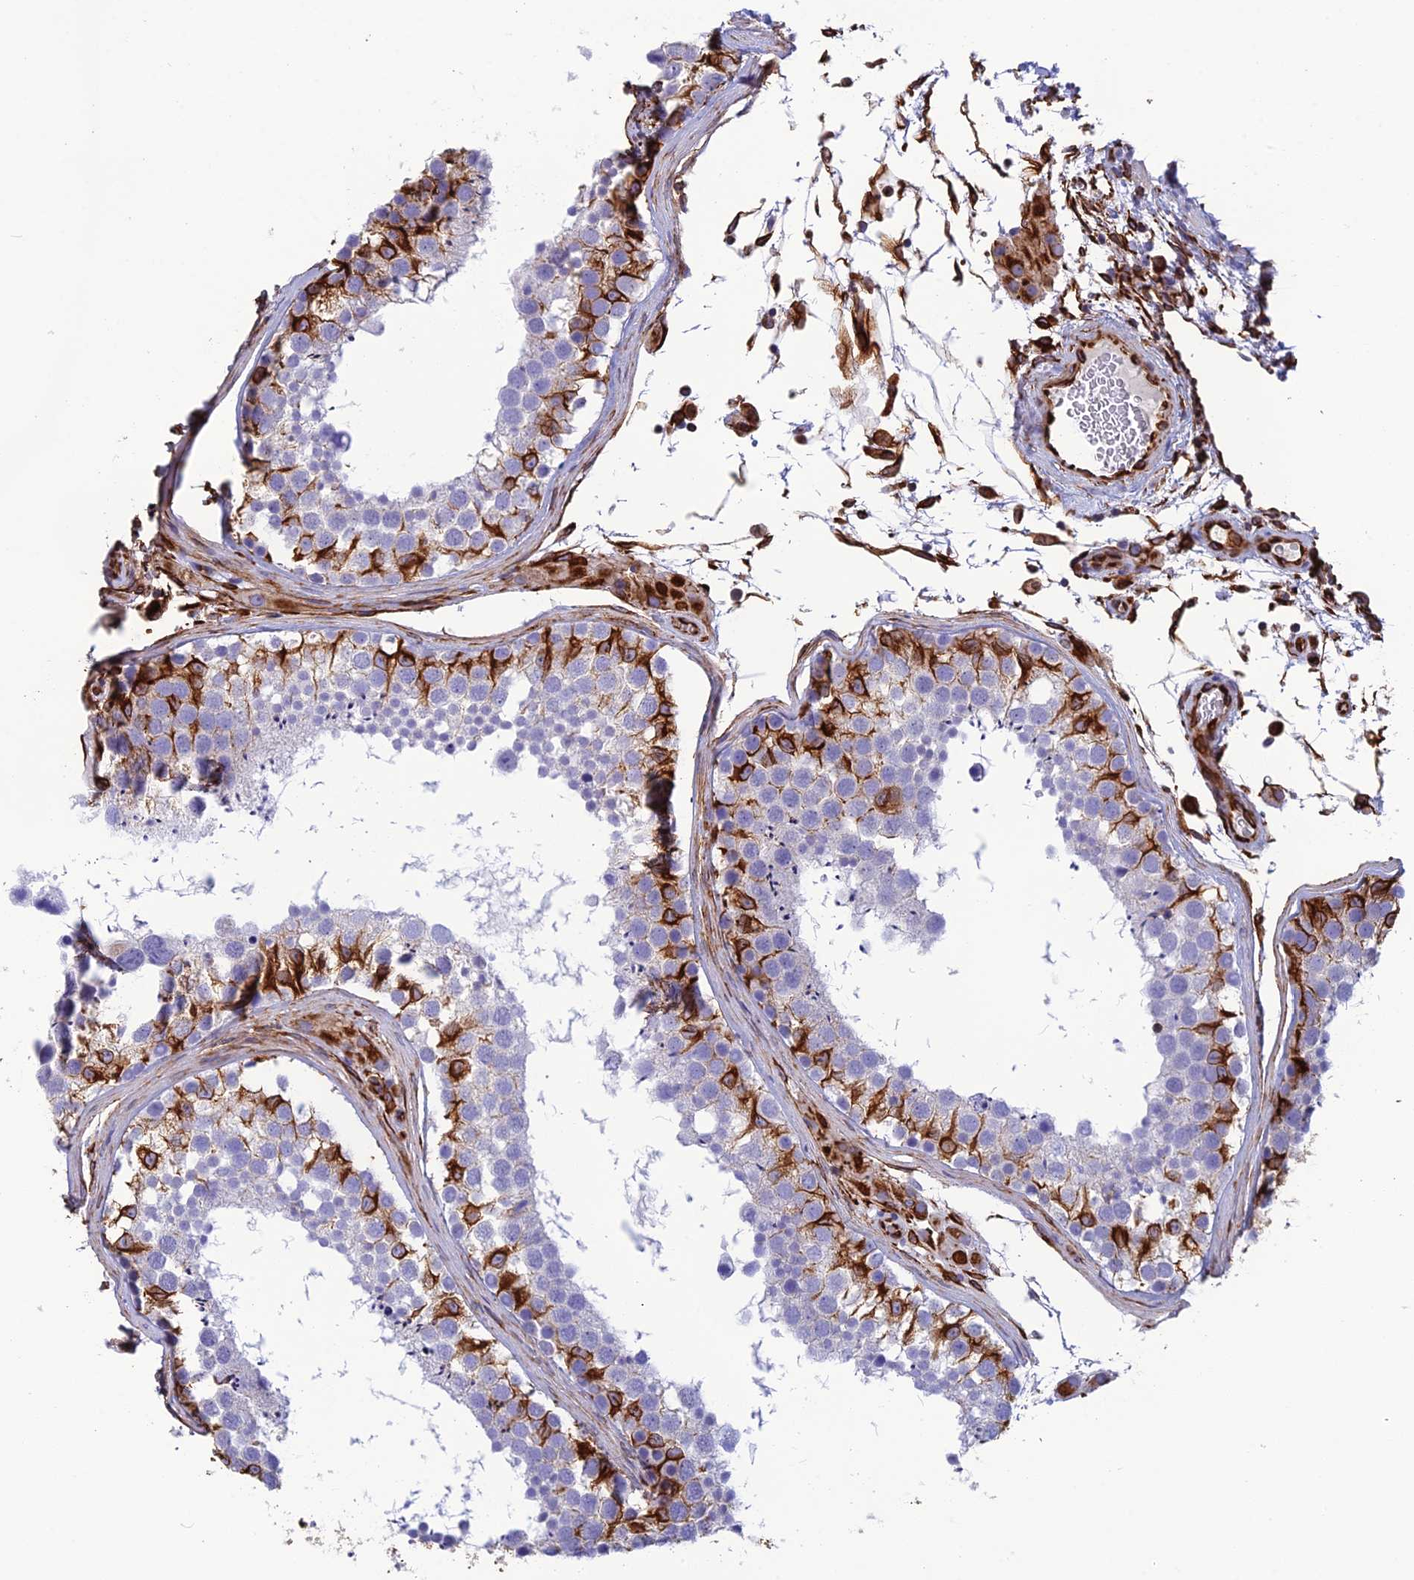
{"staining": {"intensity": "strong", "quantity": "25%-75%", "location": "cytoplasmic/membranous"}, "tissue": "testis", "cell_type": "Cells in seminiferous ducts", "image_type": "normal", "snomed": [{"axis": "morphology", "description": "Normal tissue, NOS"}, {"axis": "topography", "description": "Testis"}], "caption": "Cells in seminiferous ducts exhibit high levels of strong cytoplasmic/membranous expression in approximately 25%-75% of cells in unremarkable human testis.", "gene": "FBXL20", "patient": {"sex": "male", "age": 46}}